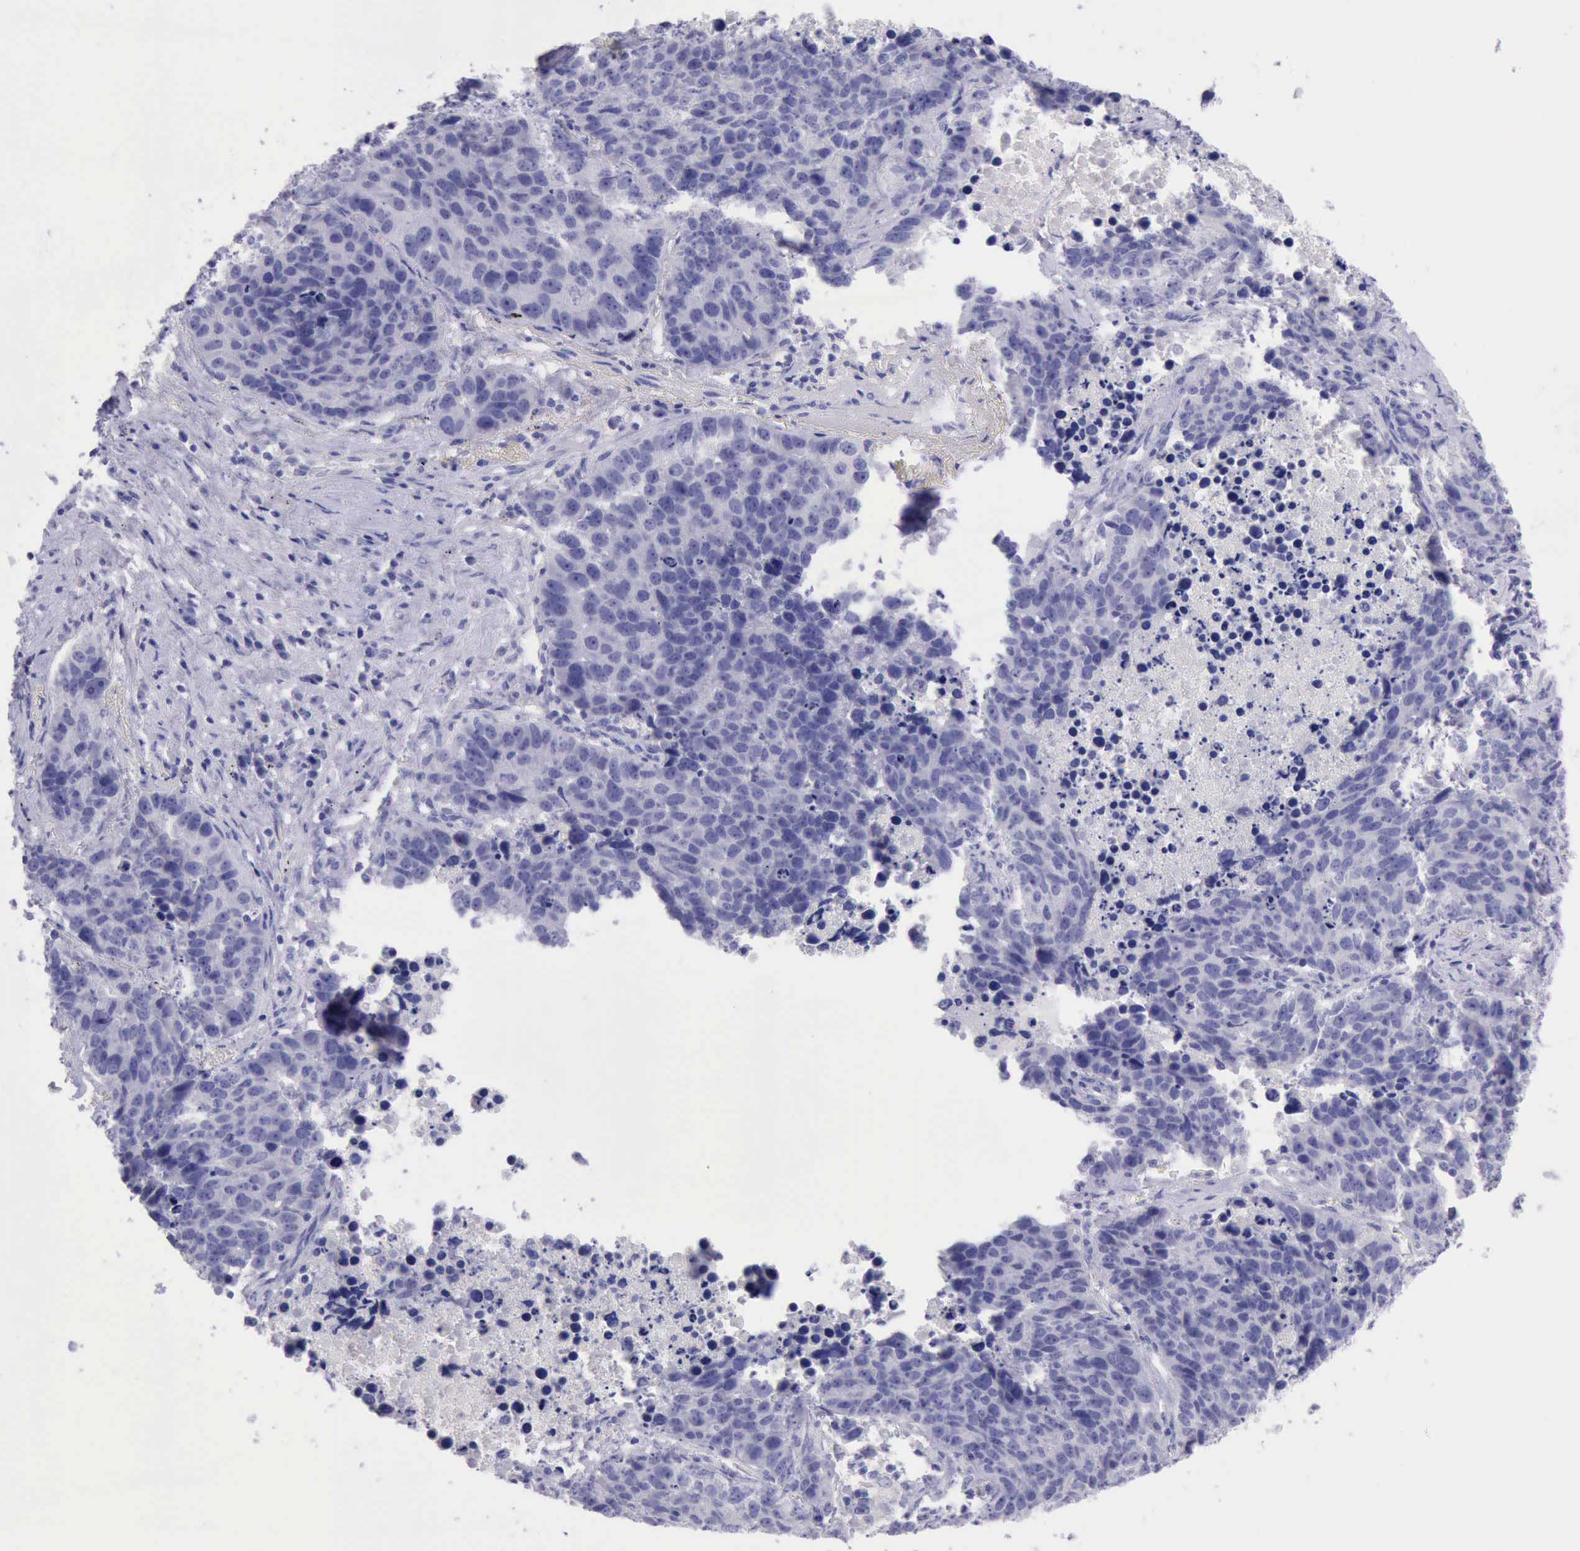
{"staining": {"intensity": "negative", "quantity": "none", "location": "none"}, "tissue": "lung cancer", "cell_type": "Tumor cells", "image_type": "cancer", "snomed": [{"axis": "morphology", "description": "Carcinoid, malignant, NOS"}, {"axis": "topography", "description": "Lung"}], "caption": "An immunohistochemistry (IHC) image of lung cancer (carcinoid (malignant)) is shown. There is no staining in tumor cells of lung cancer (carcinoid (malignant)). (Stains: DAB immunohistochemistry with hematoxylin counter stain, Microscopy: brightfield microscopy at high magnification).", "gene": "LRFN5", "patient": {"sex": "male", "age": 60}}